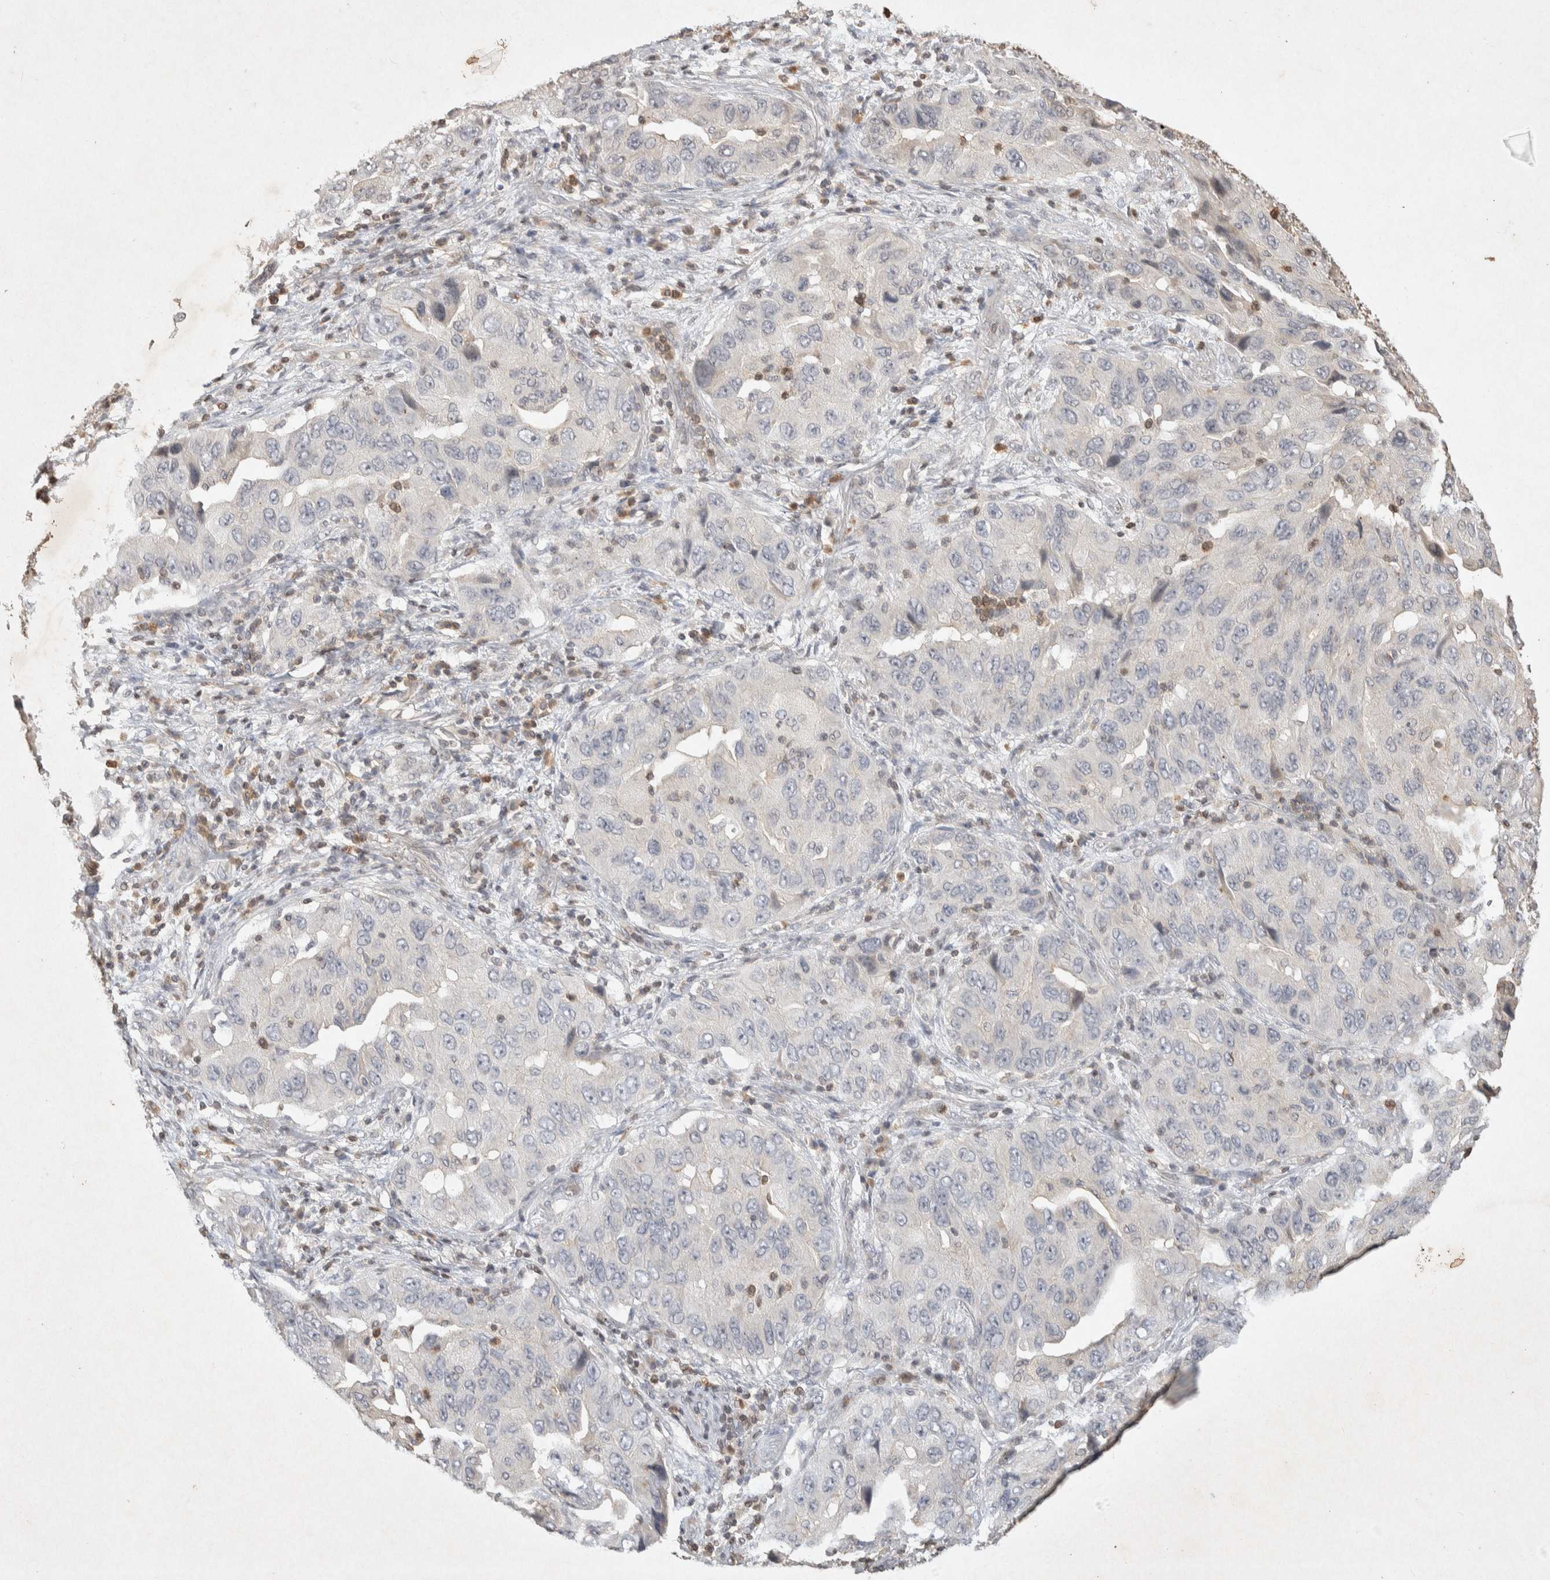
{"staining": {"intensity": "negative", "quantity": "none", "location": "none"}, "tissue": "lung cancer", "cell_type": "Tumor cells", "image_type": "cancer", "snomed": [{"axis": "morphology", "description": "Adenocarcinoma, NOS"}, {"axis": "topography", "description": "Lung"}], "caption": "Tumor cells show no significant expression in lung cancer.", "gene": "RAC2", "patient": {"sex": "female", "age": 65}}